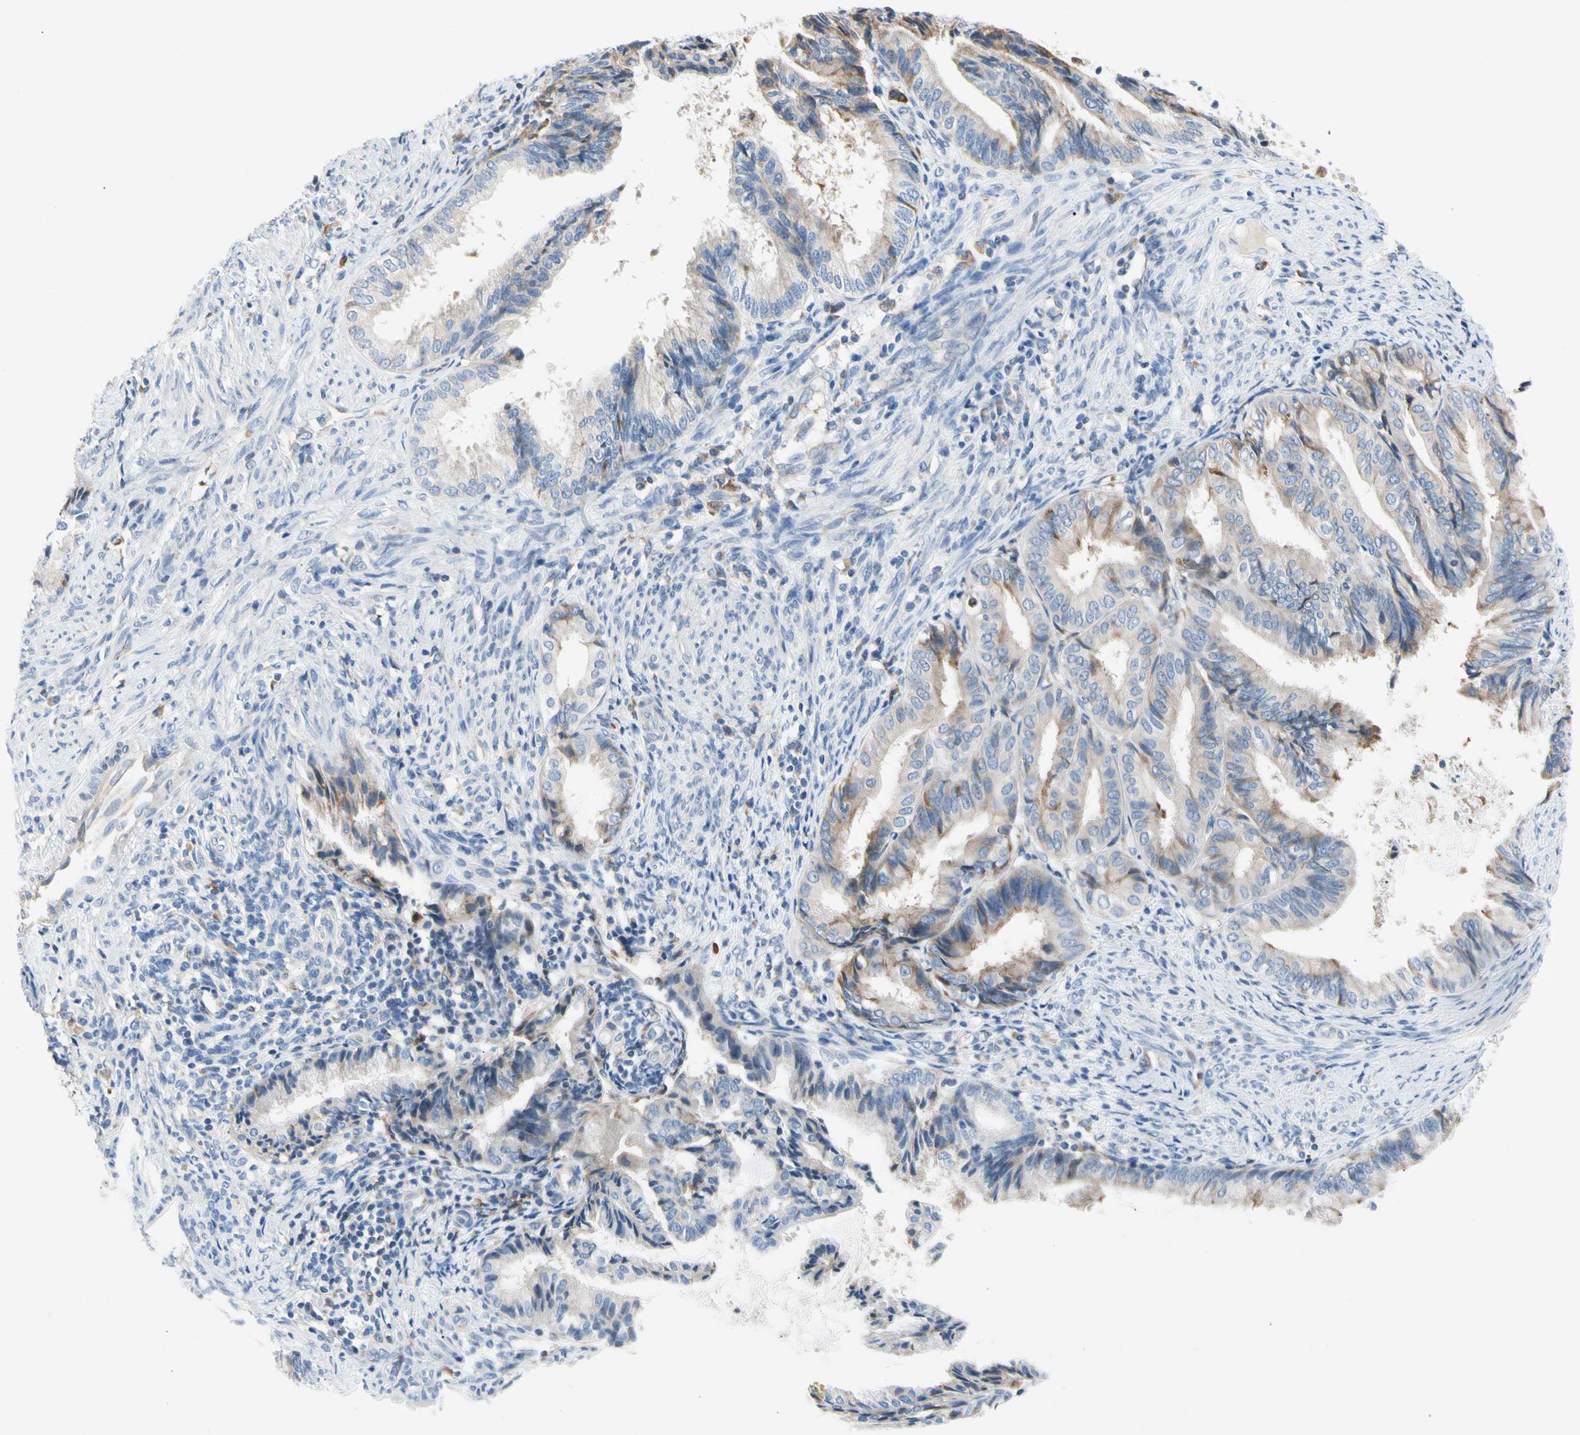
{"staining": {"intensity": "weak", "quantity": "25%-75%", "location": "cytoplasmic/membranous"}, "tissue": "endometrial cancer", "cell_type": "Tumor cells", "image_type": "cancer", "snomed": [{"axis": "morphology", "description": "Adenocarcinoma, NOS"}, {"axis": "topography", "description": "Endometrium"}], "caption": "Protein positivity by immunohistochemistry reveals weak cytoplasmic/membranous staining in approximately 25%-75% of tumor cells in endometrial cancer (adenocarcinoma).", "gene": "STXBP1", "patient": {"sex": "female", "age": 86}}